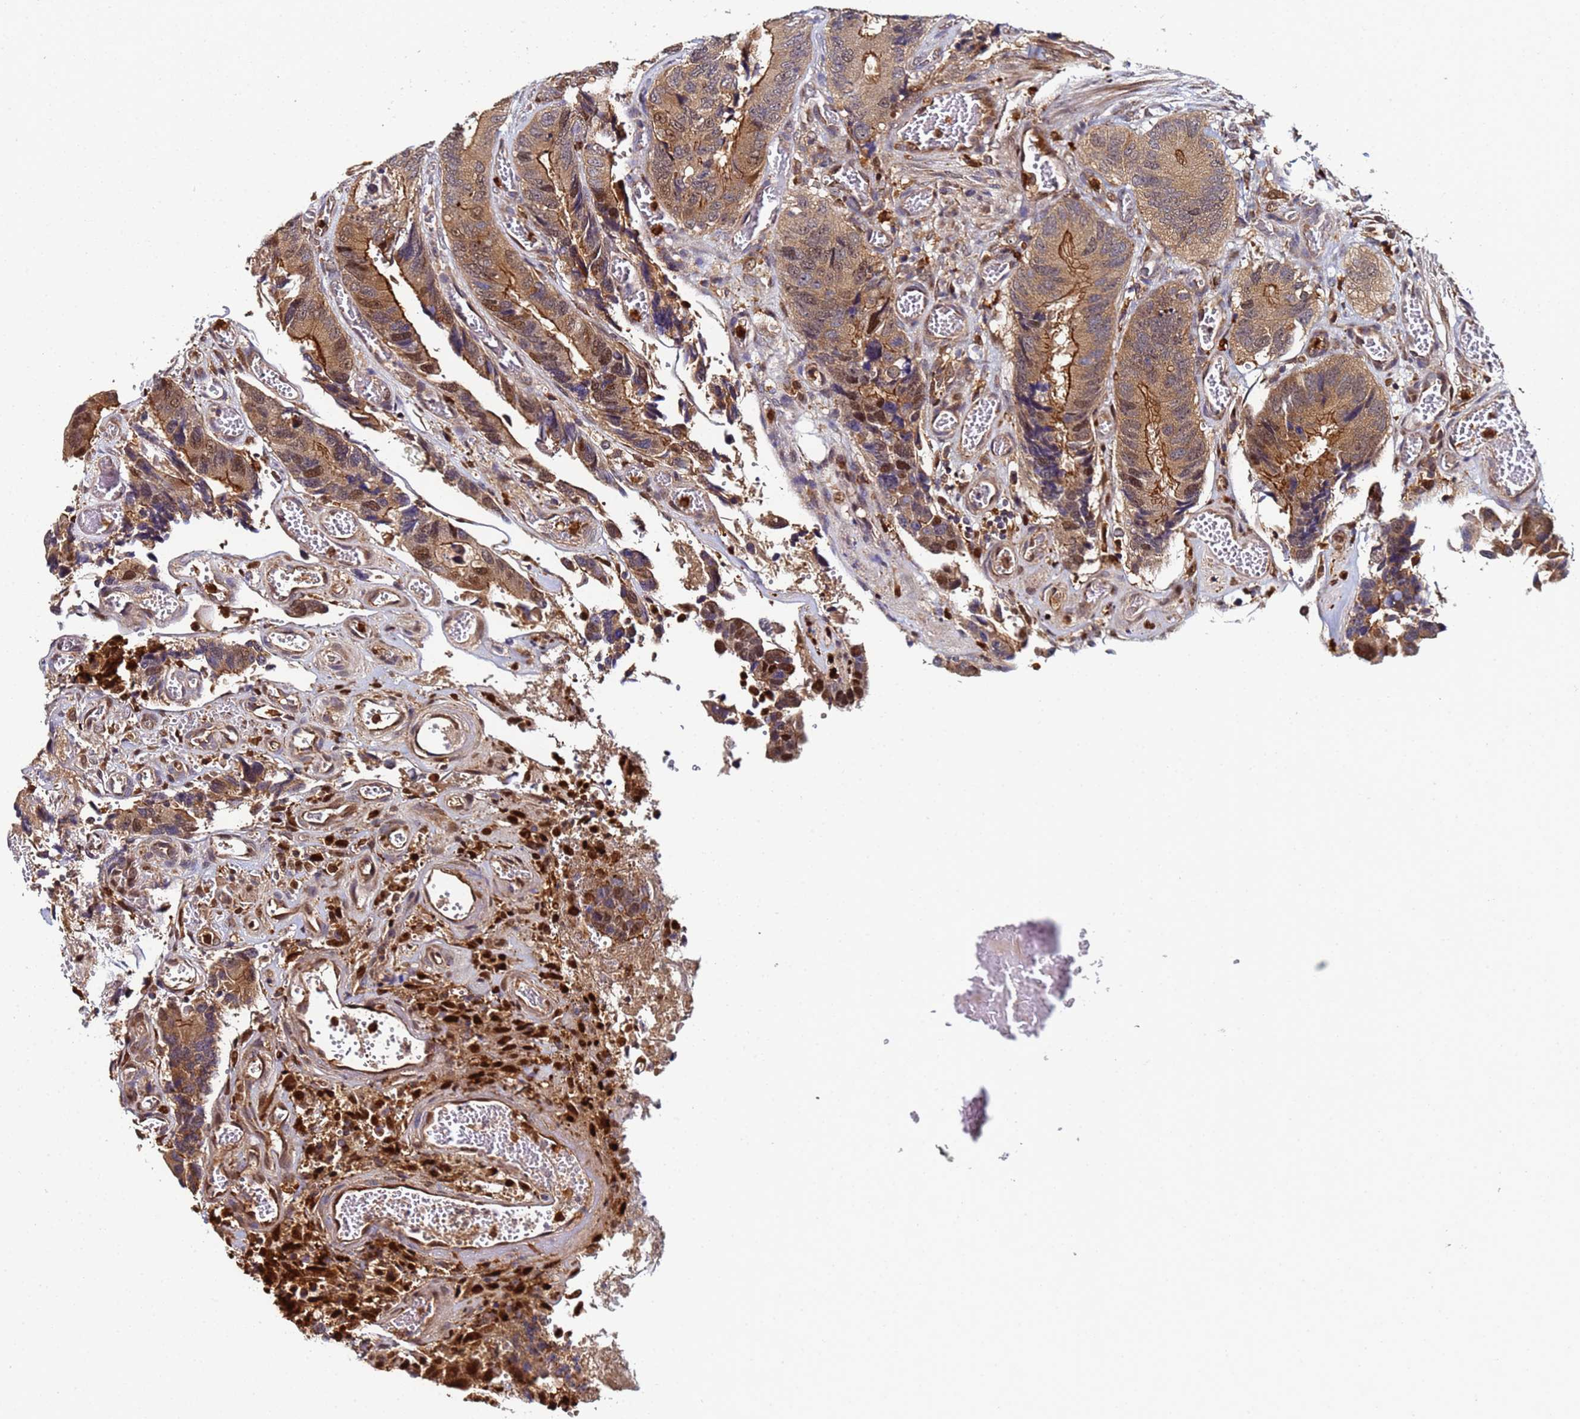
{"staining": {"intensity": "moderate", "quantity": ">75%", "location": "cytoplasmic/membranous"}, "tissue": "colorectal cancer", "cell_type": "Tumor cells", "image_type": "cancer", "snomed": [{"axis": "morphology", "description": "Adenocarcinoma, NOS"}, {"axis": "topography", "description": "Colon"}], "caption": "Immunohistochemical staining of human colorectal adenocarcinoma displays medium levels of moderate cytoplasmic/membranous staining in about >75% of tumor cells.", "gene": "CCDC127", "patient": {"sex": "male", "age": 84}}